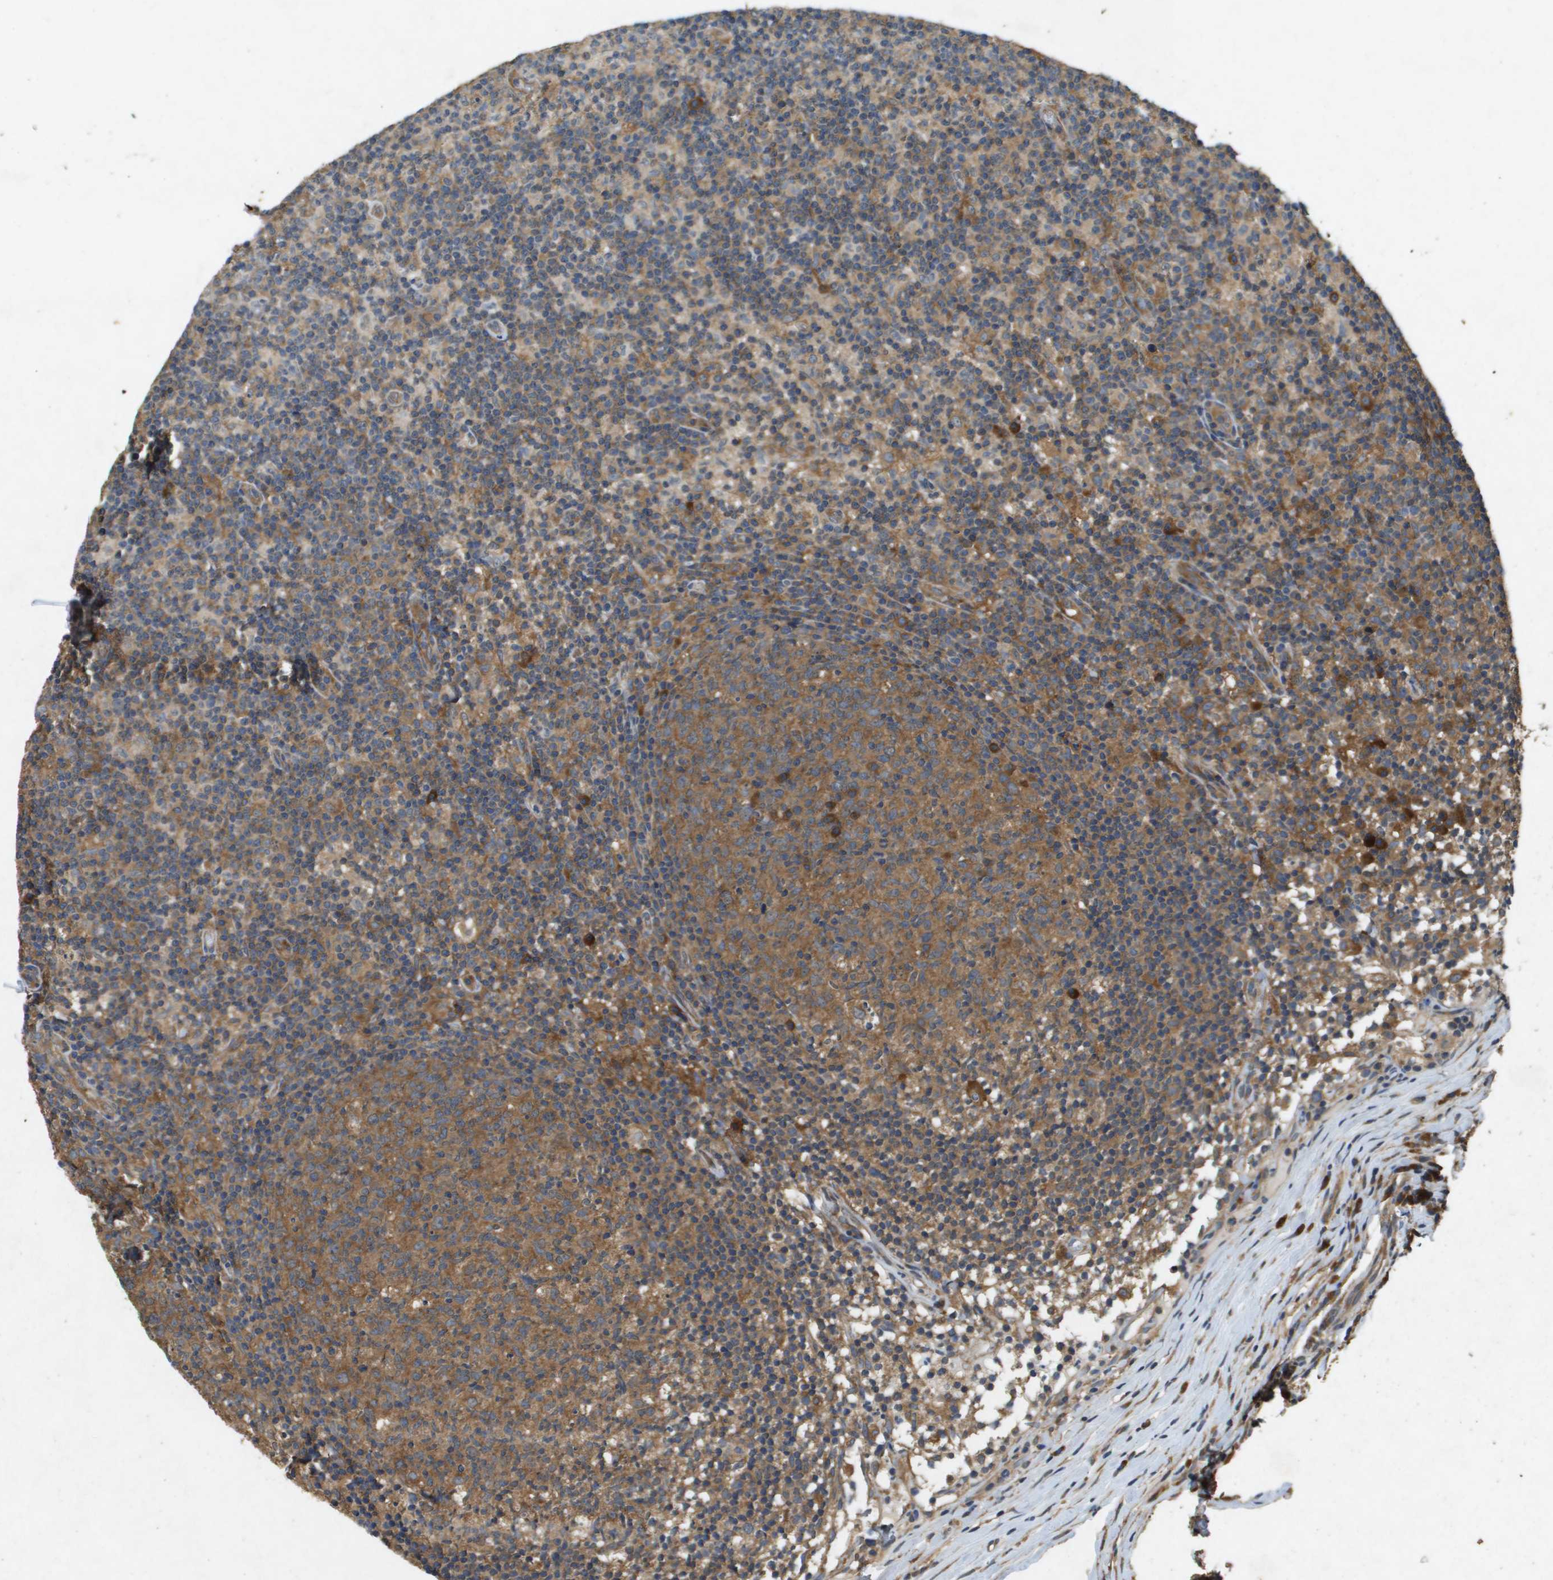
{"staining": {"intensity": "moderate", "quantity": ">75%", "location": "cytoplasmic/membranous"}, "tissue": "lymph node", "cell_type": "Germinal center cells", "image_type": "normal", "snomed": [{"axis": "morphology", "description": "Normal tissue, NOS"}, {"axis": "morphology", "description": "Inflammation, NOS"}, {"axis": "topography", "description": "Lymph node"}], "caption": "Moderate cytoplasmic/membranous protein positivity is appreciated in about >75% of germinal center cells in lymph node.", "gene": "PTPRT", "patient": {"sex": "male", "age": 55}}